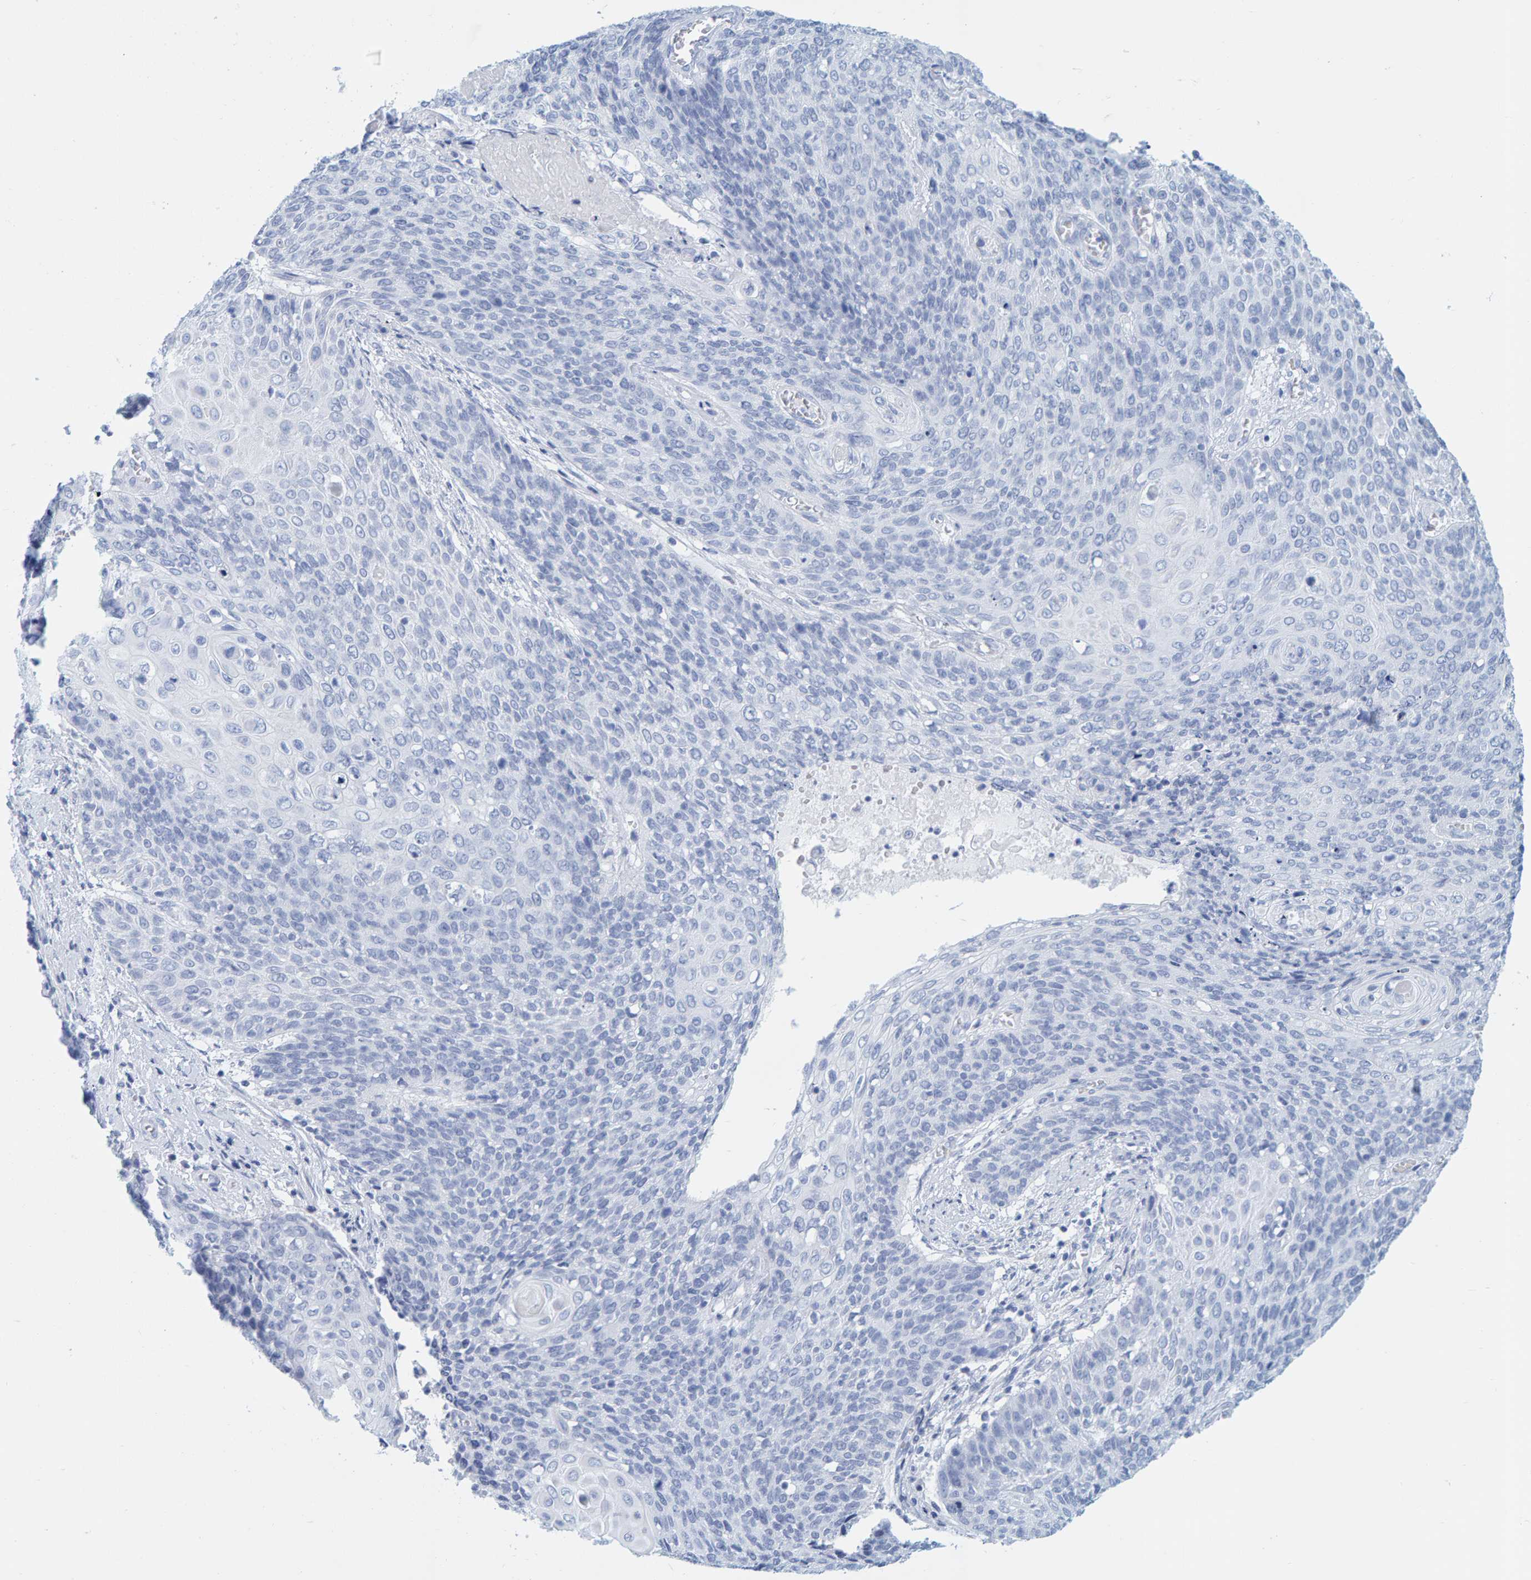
{"staining": {"intensity": "negative", "quantity": "none", "location": "none"}, "tissue": "cervical cancer", "cell_type": "Tumor cells", "image_type": "cancer", "snomed": [{"axis": "morphology", "description": "Squamous cell carcinoma, NOS"}, {"axis": "topography", "description": "Cervix"}], "caption": "Immunohistochemical staining of human cervical squamous cell carcinoma demonstrates no significant staining in tumor cells.", "gene": "SFTPC", "patient": {"sex": "female", "age": 39}}